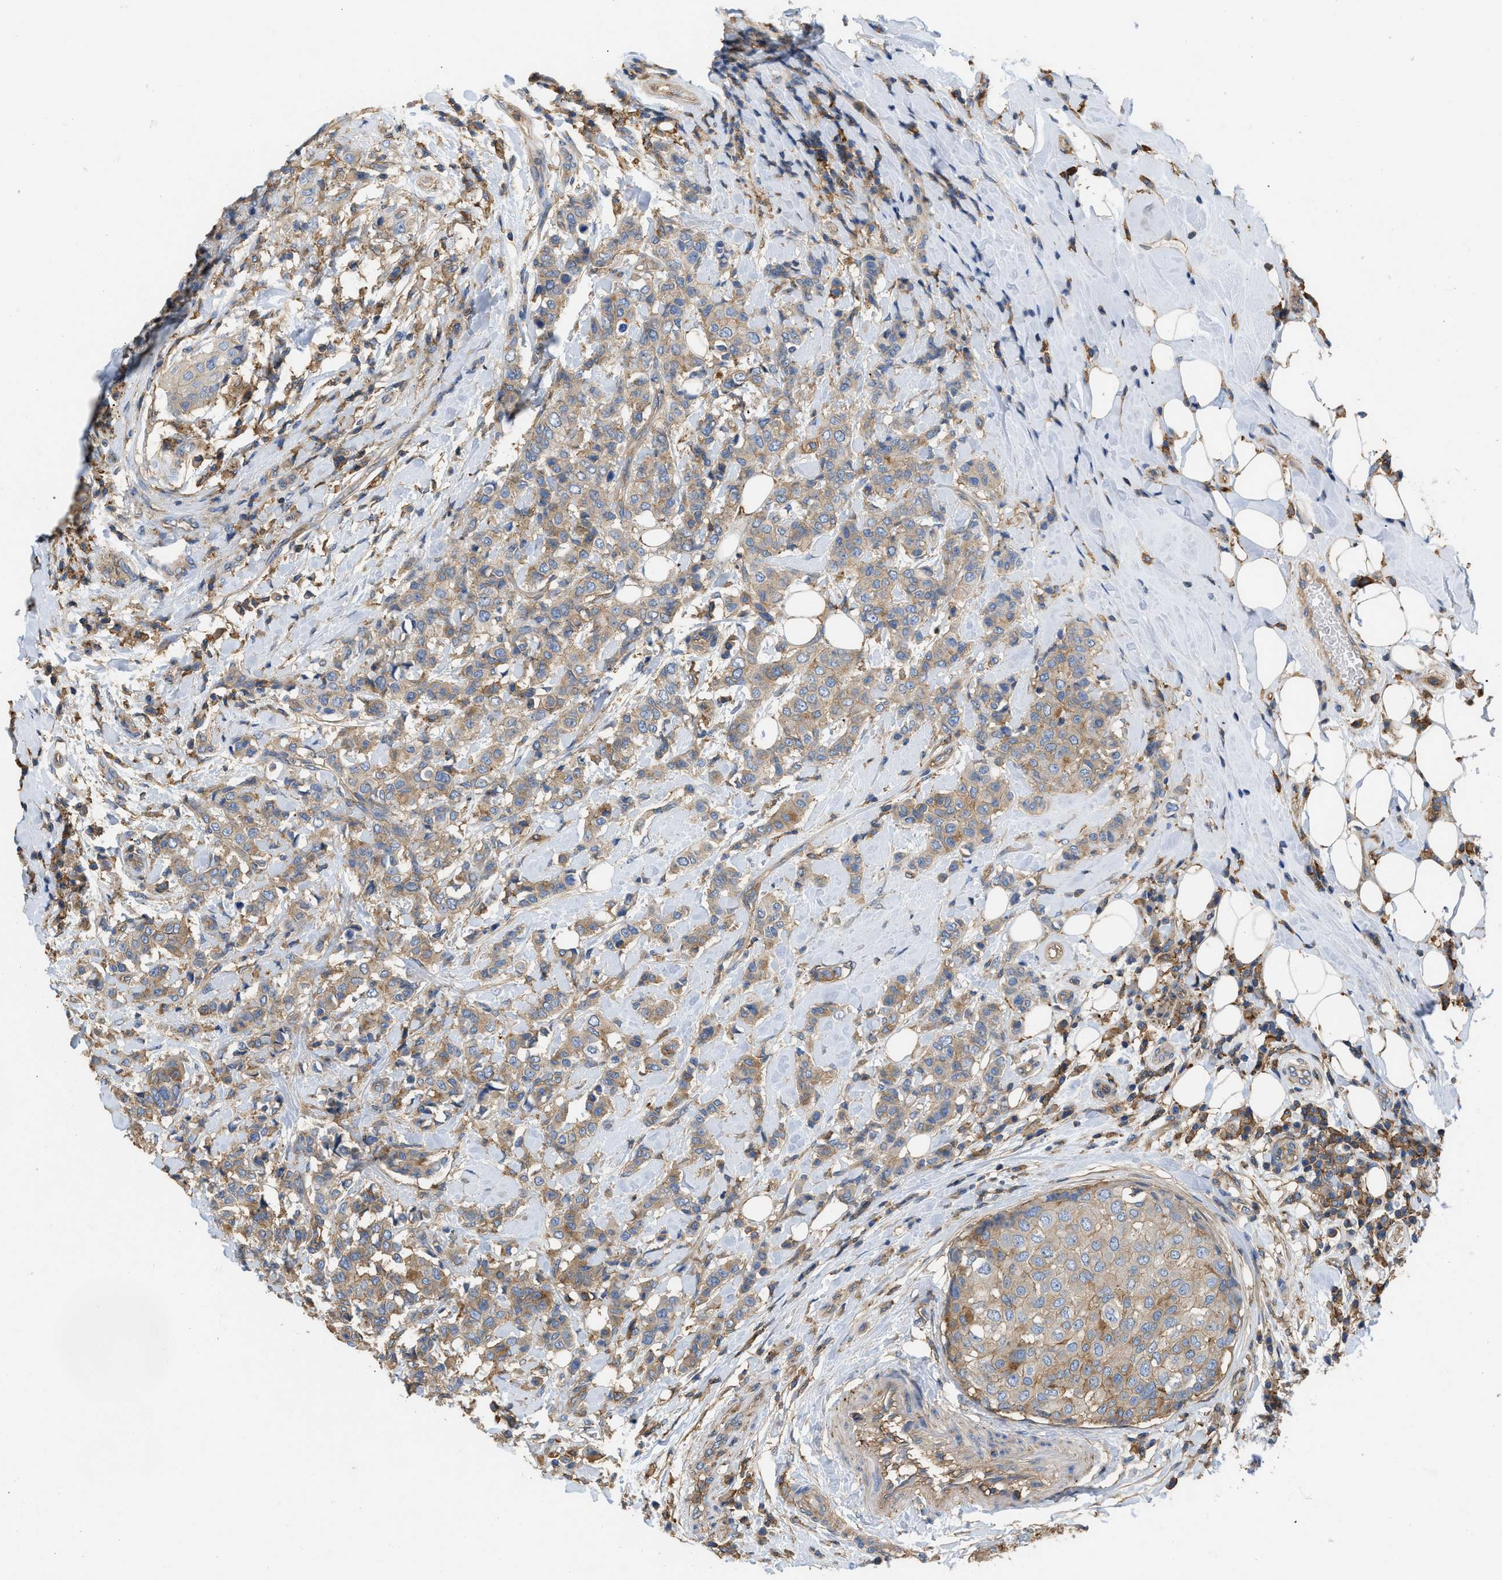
{"staining": {"intensity": "weak", "quantity": ">75%", "location": "cytoplasmic/membranous"}, "tissue": "breast cancer", "cell_type": "Tumor cells", "image_type": "cancer", "snomed": [{"axis": "morphology", "description": "Duct carcinoma"}, {"axis": "topography", "description": "Breast"}], "caption": "Immunohistochemical staining of human breast cancer (invasive ductal carcinoma) reveals low levels of weak cytoplasmic/membranous staining in approximately >75% of tumor cells.", "gene": "GNB4", "patient": {"sex": "female", "age": 27}}